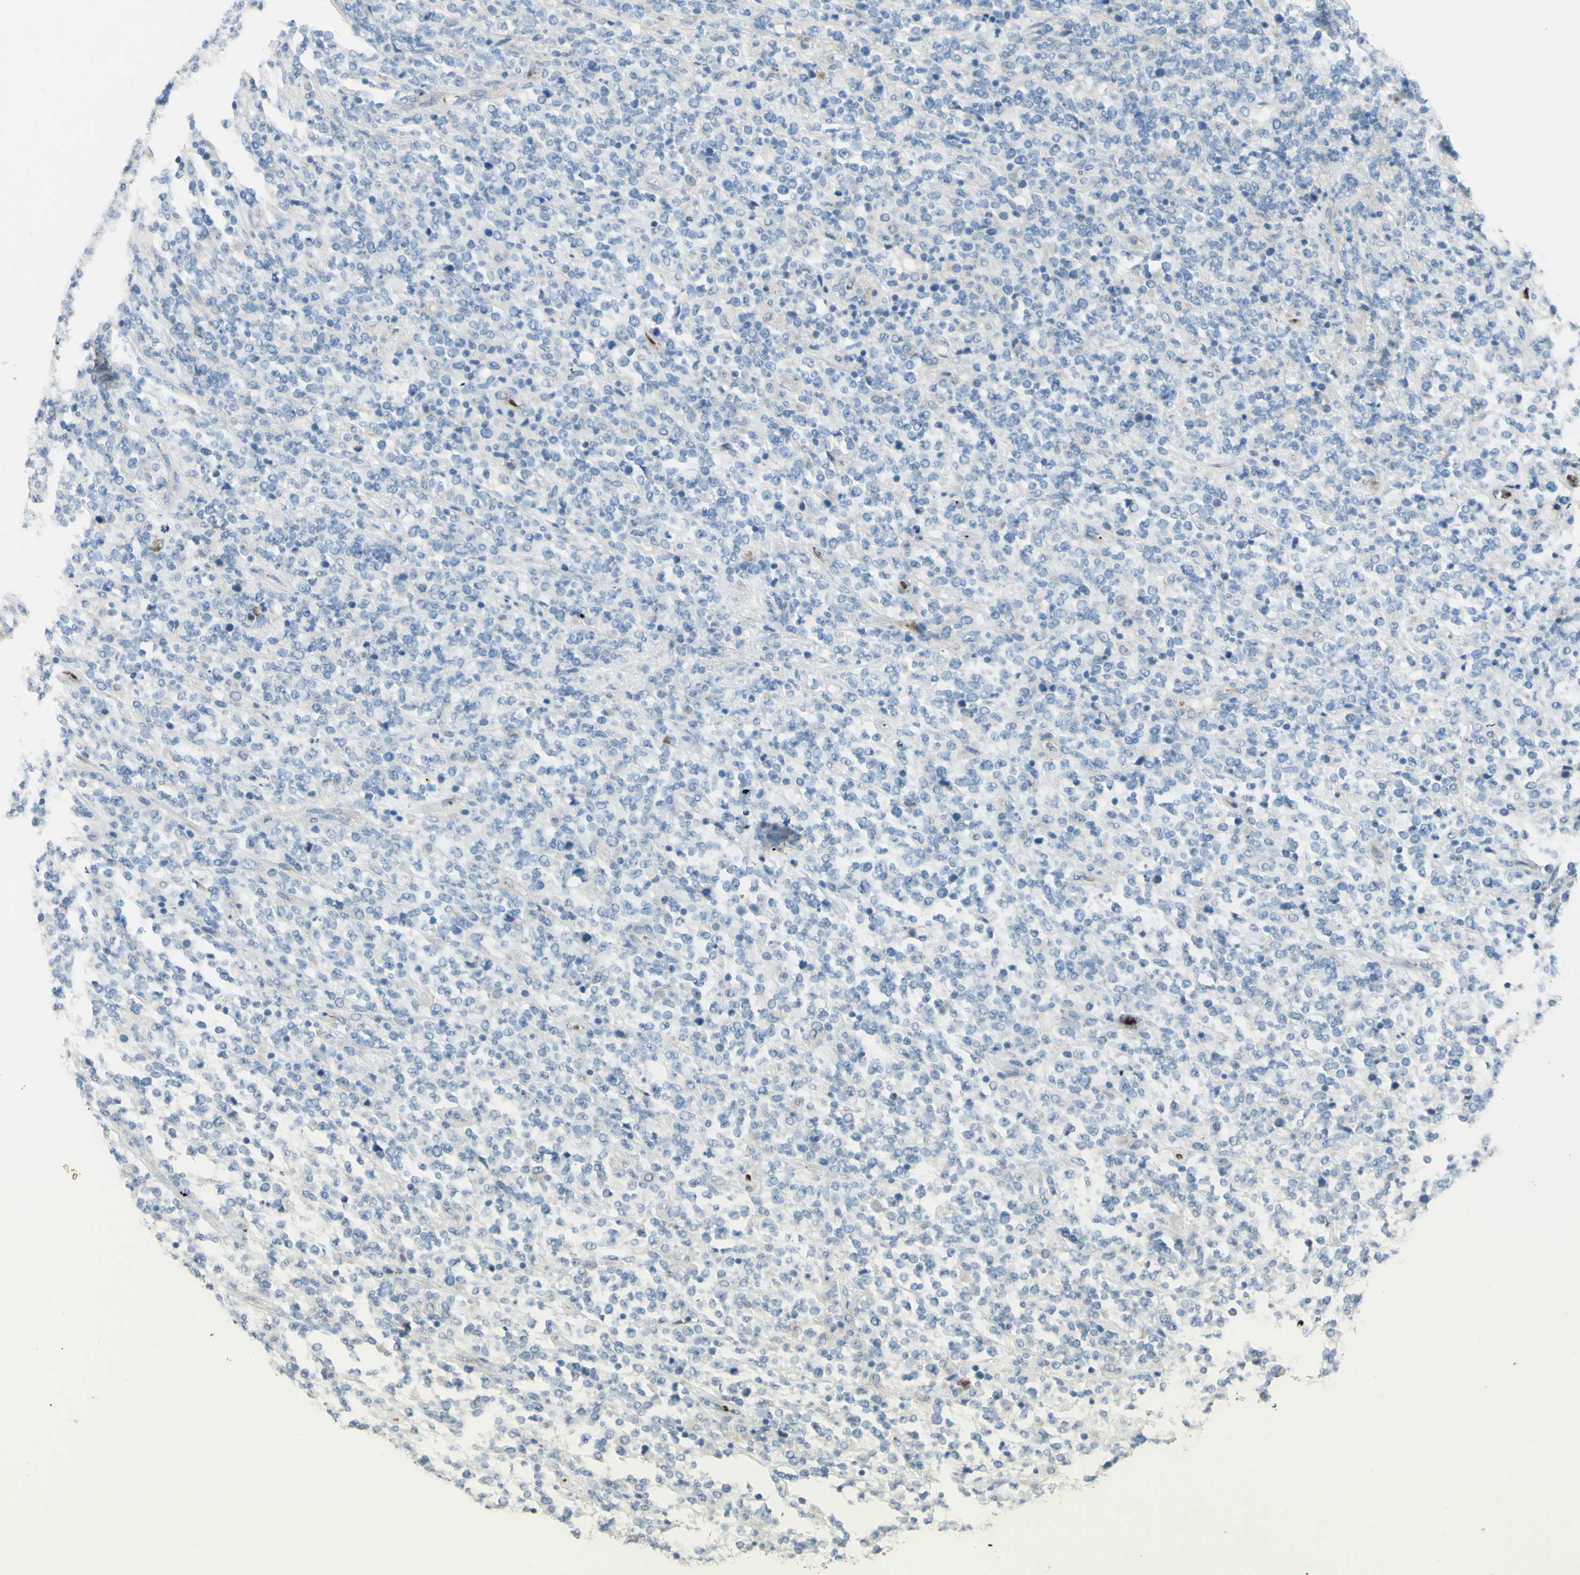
{"staining": {"intensity": "negative", "quantity": "none", "location": "none"}, "tissue": "lymphoma", "cell_type": "Tumor cells", "image_type": "cancer", "snomed": [{"axis": "morphology", "description": "Malignant lymphoma, non-Hodgkin's type, High grade"}, {"axis": "topography", "description": "Soft tissue"}], "caption": "A photomicrograph of high-grade malignant lymphoma, non-Hodgkin's type stained for a protein demonstrates no brown staining in tumor cells.", "gene": "GAN", "patient": {"sex": "male", "age": 18}}